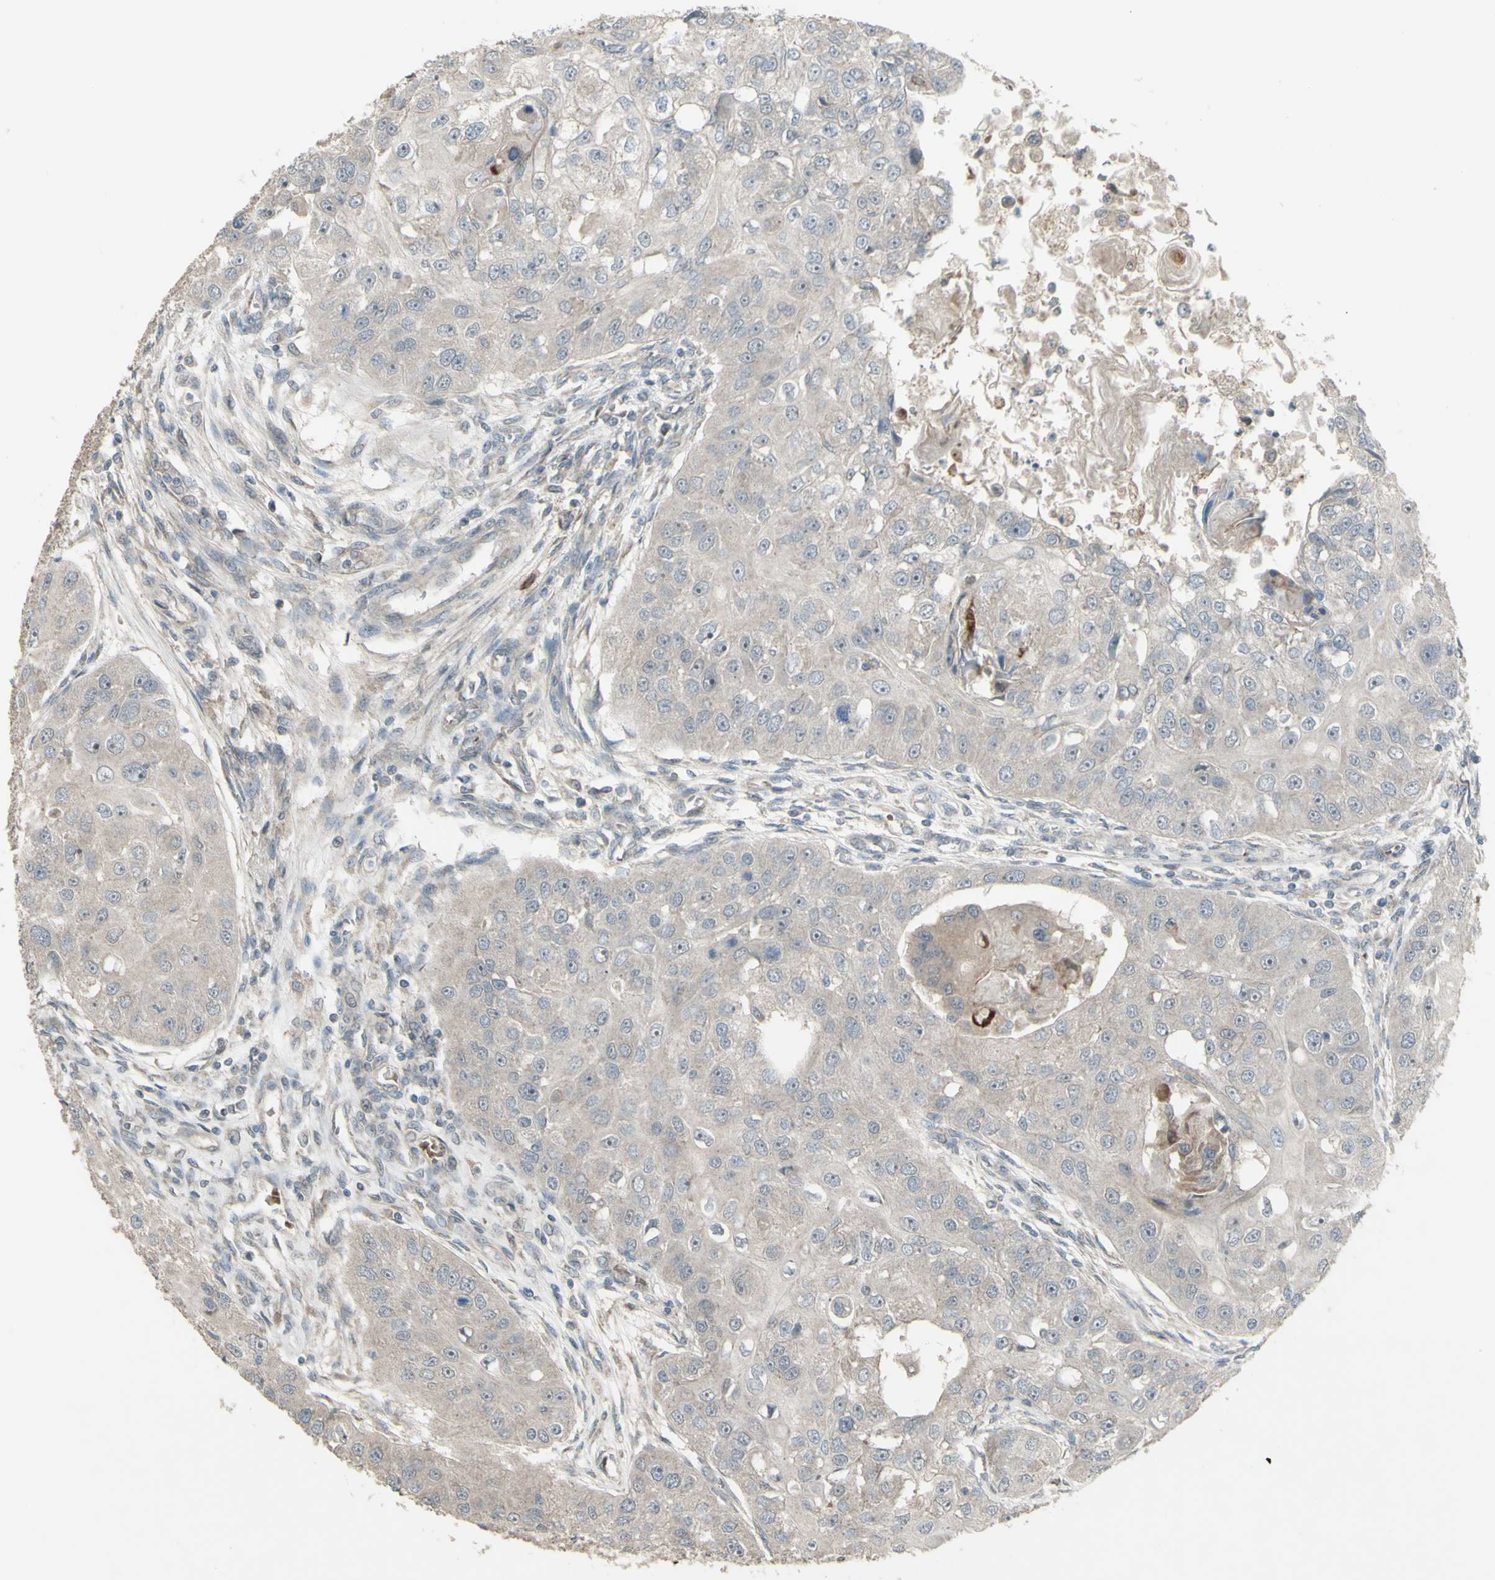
{"staining": {"intensity": "negative", "quantity": "none", "location": "none"}, "tissue": "head and neck cancer", "cell_type": "Tumor cells", "image_type": "cancer", "snomed": [{"axis": "morphology", "description": "Normal tissue, NOS"}, {"axis": "morphology", "description": "Squamous cell carcinoma, NOS"}, {"axis": "topography", "description": "Skeletal muscle"}, {"axis": "topography", "description": "Head-Neck"}], "caption": "This is a image of immunohistochemistry (IHC) staining of head and neck squamous cell carcinoma, which shows no positivity in tumor cells.", "gene": "GRAMD1B", "patient": {"sex": "male", "age": 51}}